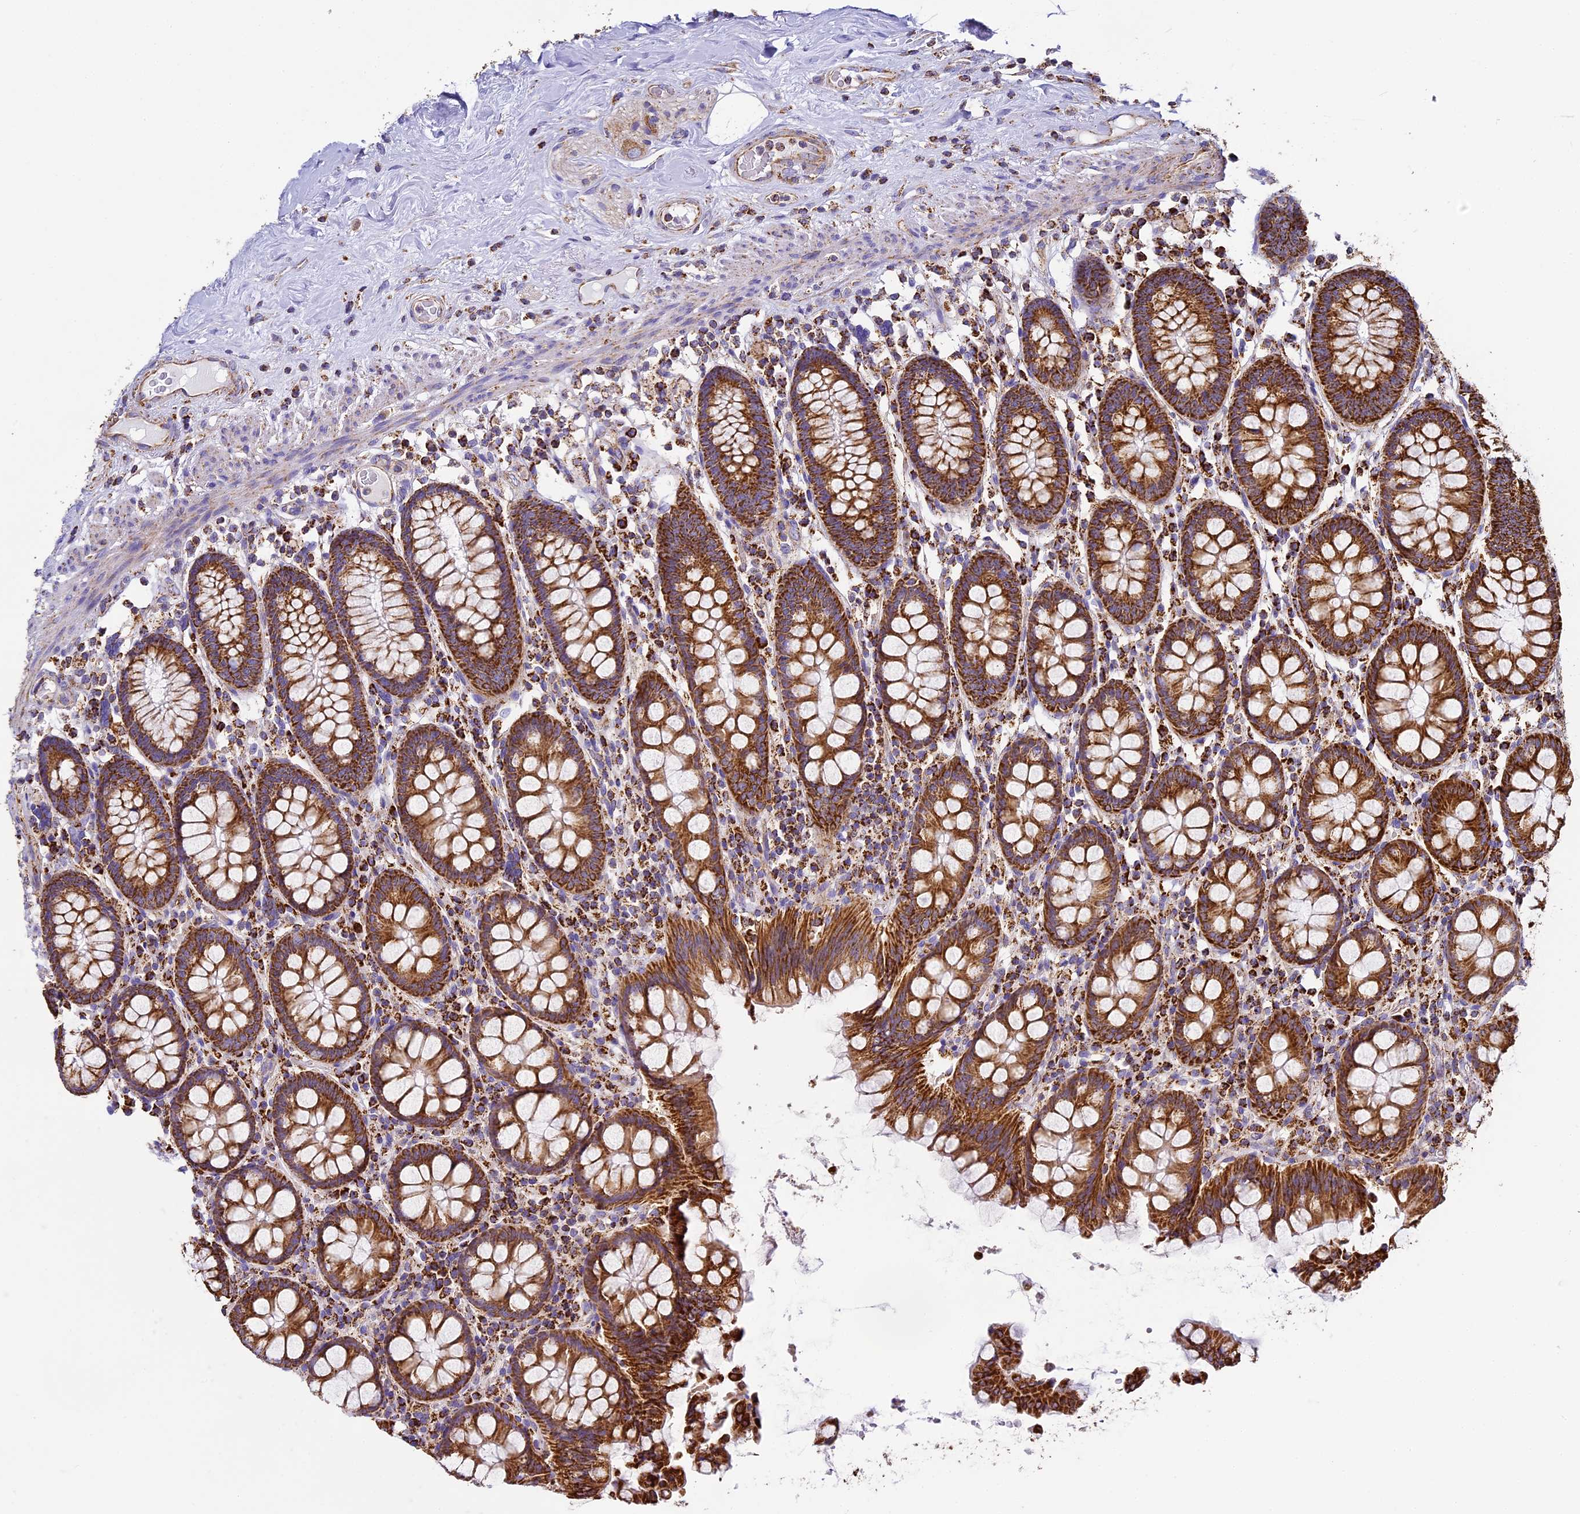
{"staining": {"intensity": "moderate", "quantity": ">75%", "location": "cytoplasmic/membranous"}, "tissue": "colon", "cell_type": "Endothelial cells", "image_type": "normal", "snomed": [{"axis": "morphology", "description": "Normal tissue, NOS"}, {"axis": "topography", "description": "Colon"}], "caption": "About >75% of endothelial cells in benign human colon display moderate cytoplasmic/membranous protein positivity as visualized by brown immunohistochemical staining.", "gene": "STK17A", "patient": {"sex": "female", "age": 79}}